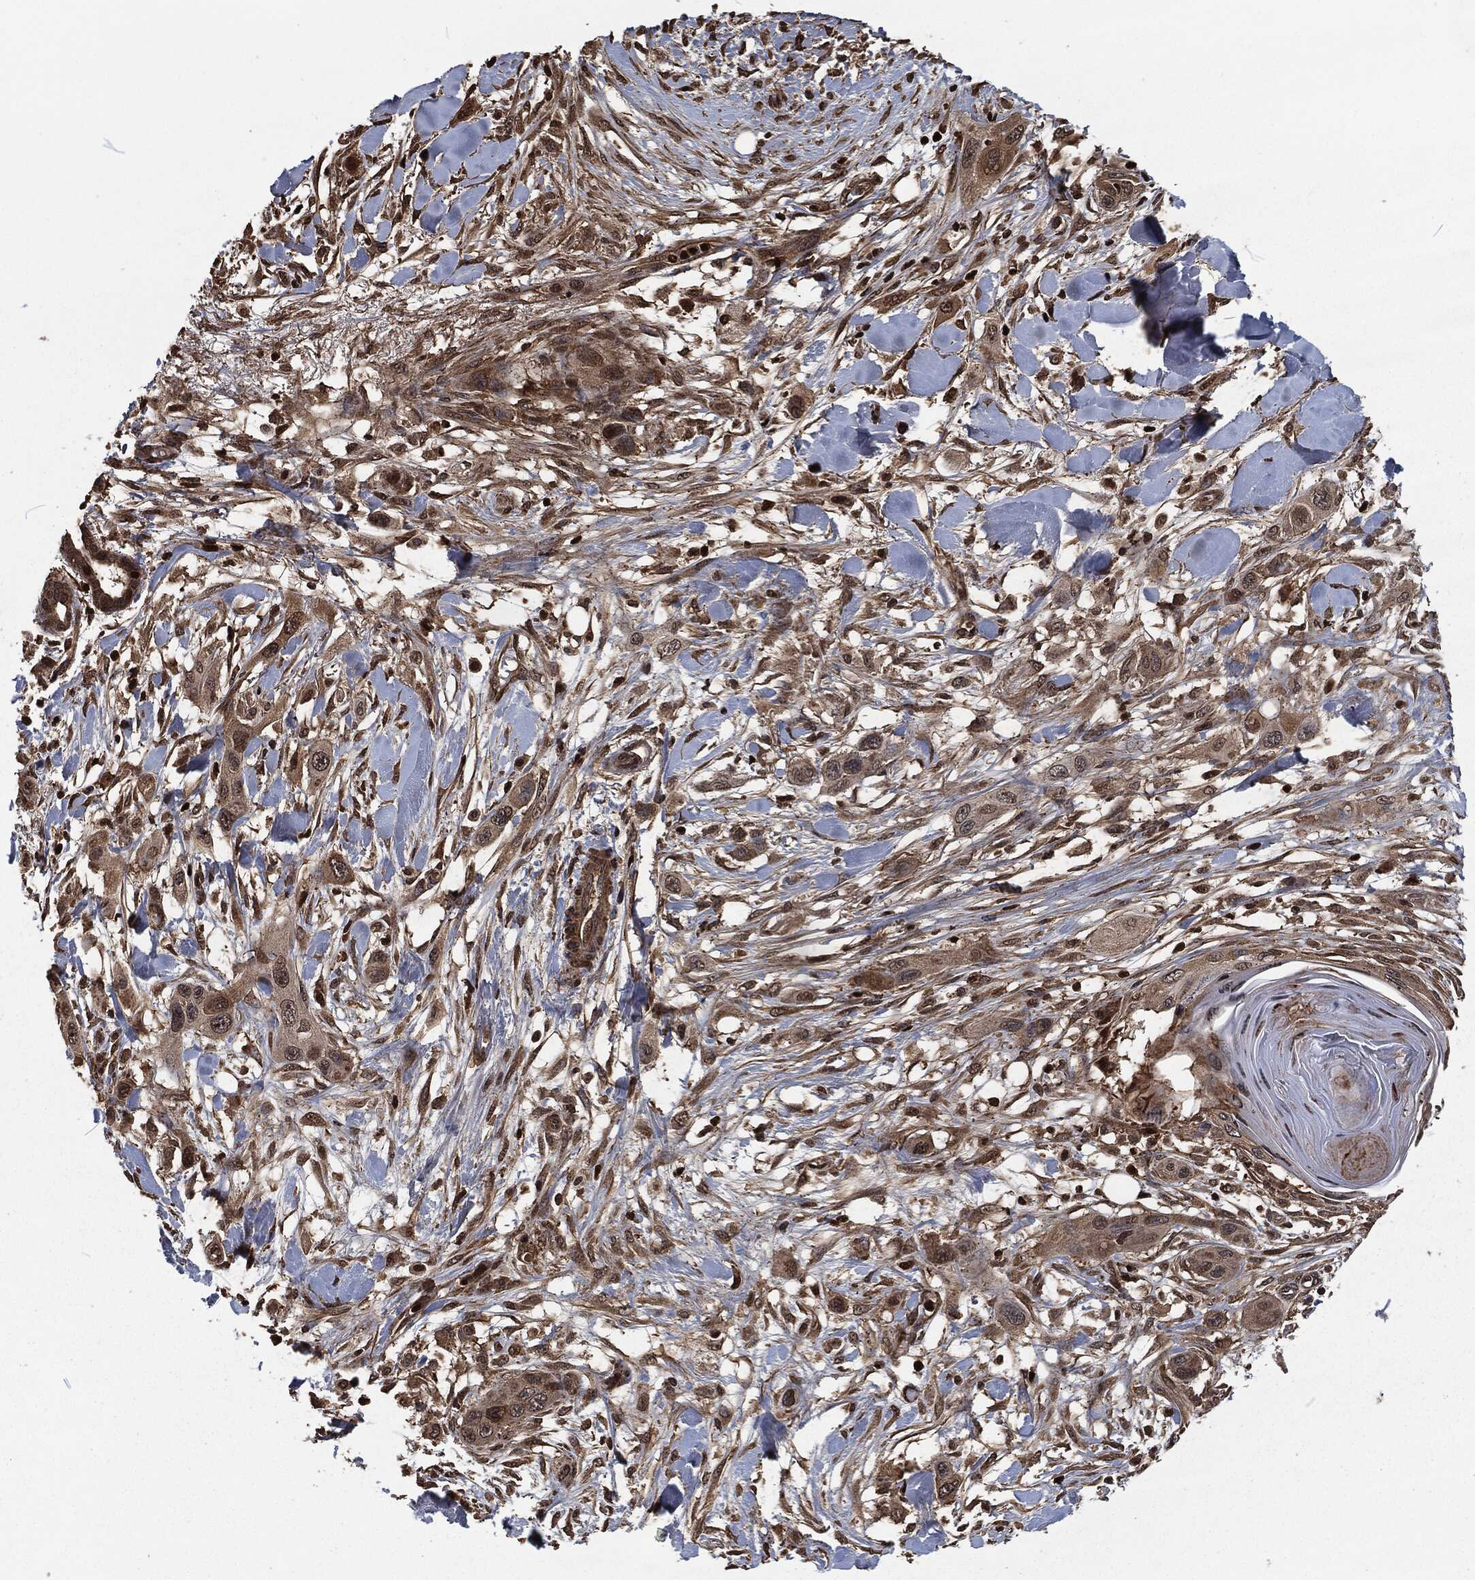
{"staining": {"intensity": "strong", "quantity": "<25%", "location": "nuclear"}, "tissue": "skin cancer", "cell_type": "Tumor cells", "image_type": "cancer", "snomed": [{"axis": "morphology", "description": "Squamous cell carcinoma, NOS"}, {"axis": "topography", "description": "Skin"}], "caption": "A micrograph of human skin cancer (squamous cell carcinoma) stained for a protein demonstrates strong nuclear brown staining in tumor cells. (DAB (3,3'-diaminobenzidine) = brown stain, brightfield microscopy at high magnification).", "gene": "SNAI1", "patient": {"sex": "male", "age": 79}}